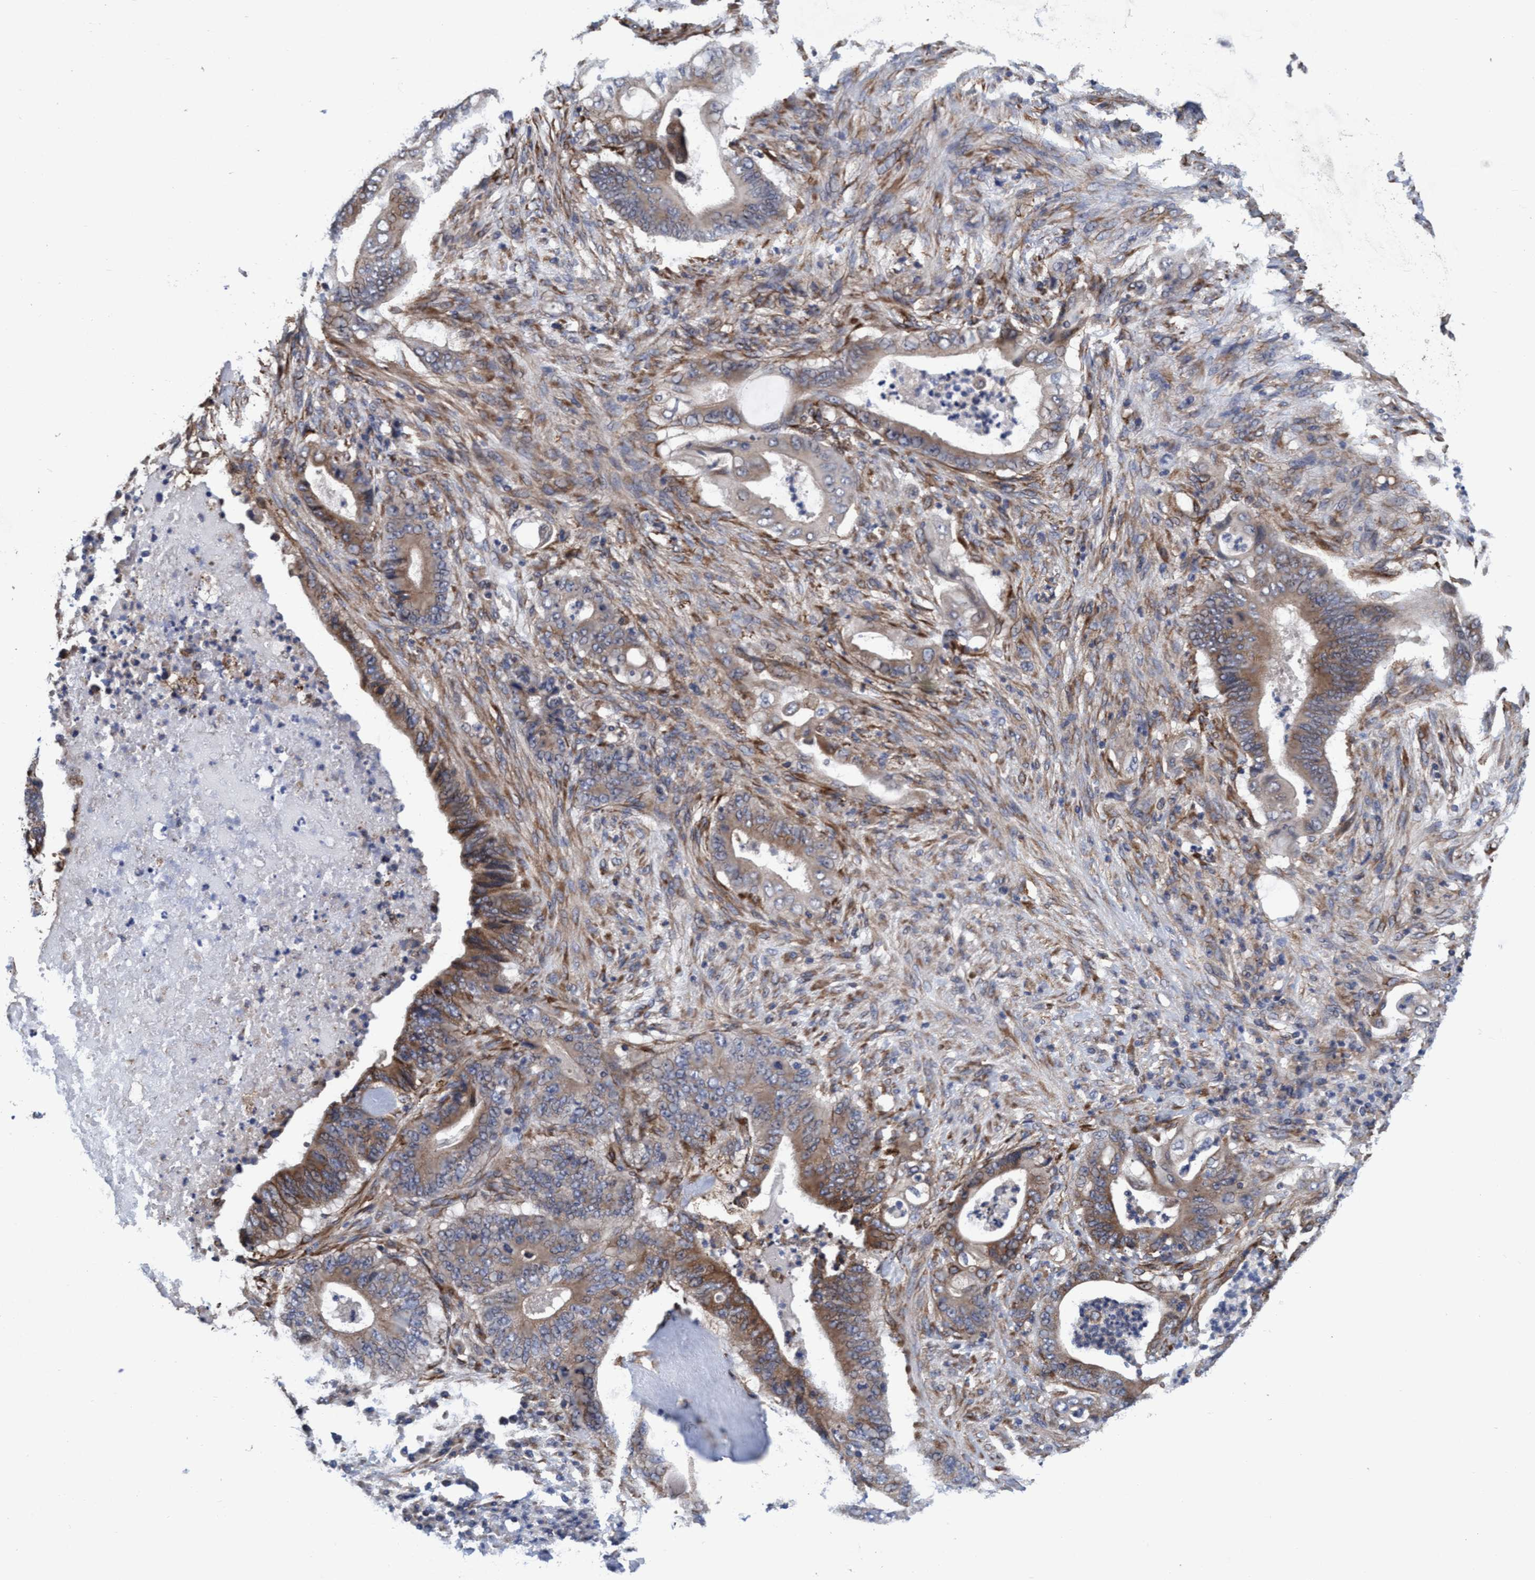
{"staining": {"intensity": "moderate", "quantity": ">75%", "location": "cytoplasmic/membranous"}, "tissue": "stomach cancer", "cell_type": "Tumor cells", "image_type": "cancer", "snomed": [{"axis": "morphology", "description": "Adenocarcinoma, NOS"}, {"axis": "topography", "description": "Stomach"}], "caption": "Stomach cancer (adenocarcinoma) was stained to show a protein in brown. There is medium levels of moderate cytoplasmic/membranous staining in approximately >75% of tumor cells. (DAB = brown stain, brightfield microscopy at high magnification).", "gene": "CALCOCO2", "patient": {"sex": "female", "age": 73}}